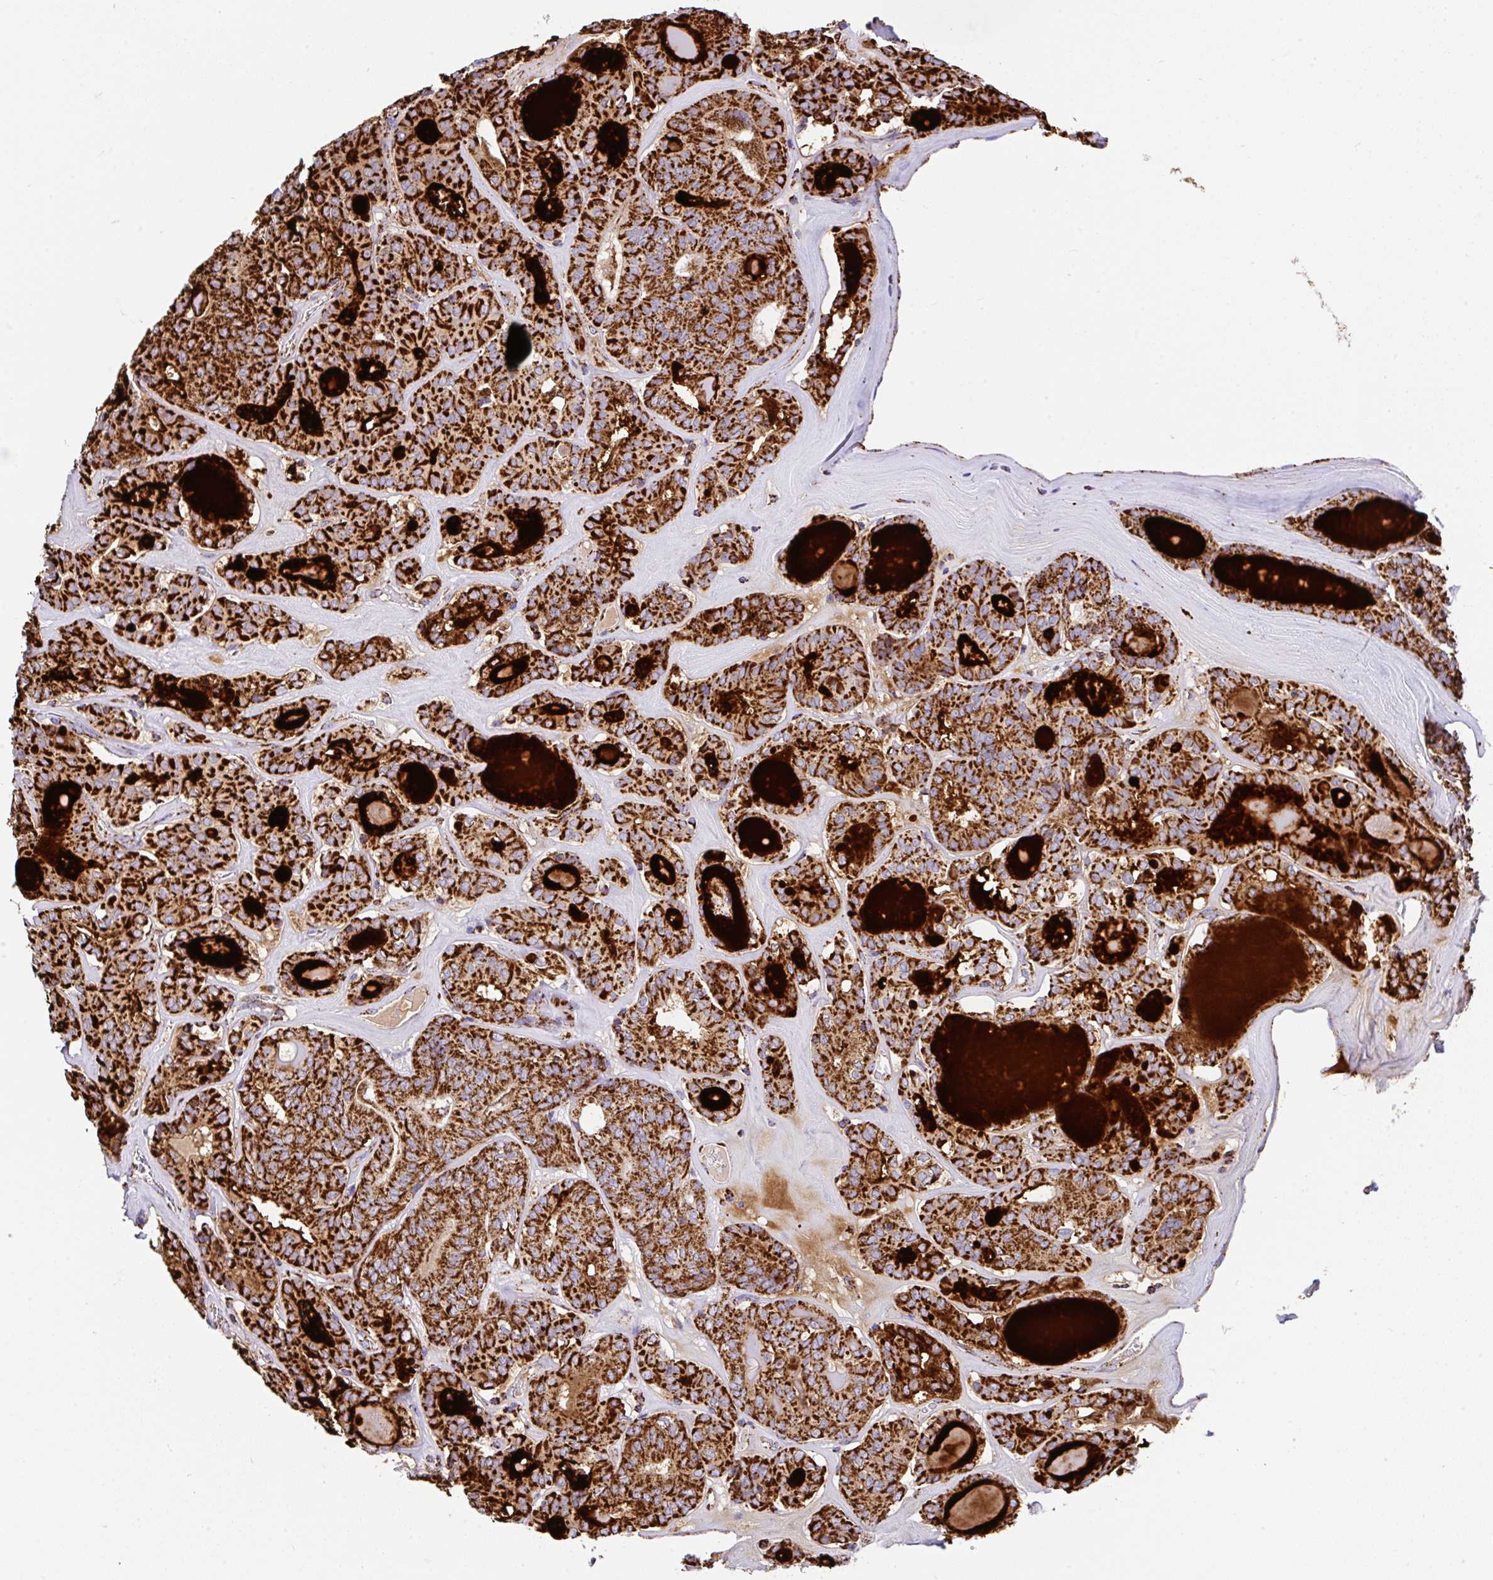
{"staining": {"intensity": "strong", "quantity": ">75%", "location": "cytoplasmic/membranous"}, "tissue": "thyroid cancer", "cell_type": "Tumor cells", "image_type": "cancer", "snomed": [{"axis": "morphology", "description": "Papillary adenocarcinoma, NOS"}, {"axis": "topography", "description": "Thyroid gland"}], "caption": "There is high levels of strong cytoplasmic/membranous expression in tumor cells of thyroid cancer (papillary adenocarcinoma), as demonstrated by immunohistochemical staining (brown color).", "gene": "ANKRD33B", "patient": {"sex": "female", "age": 72}}